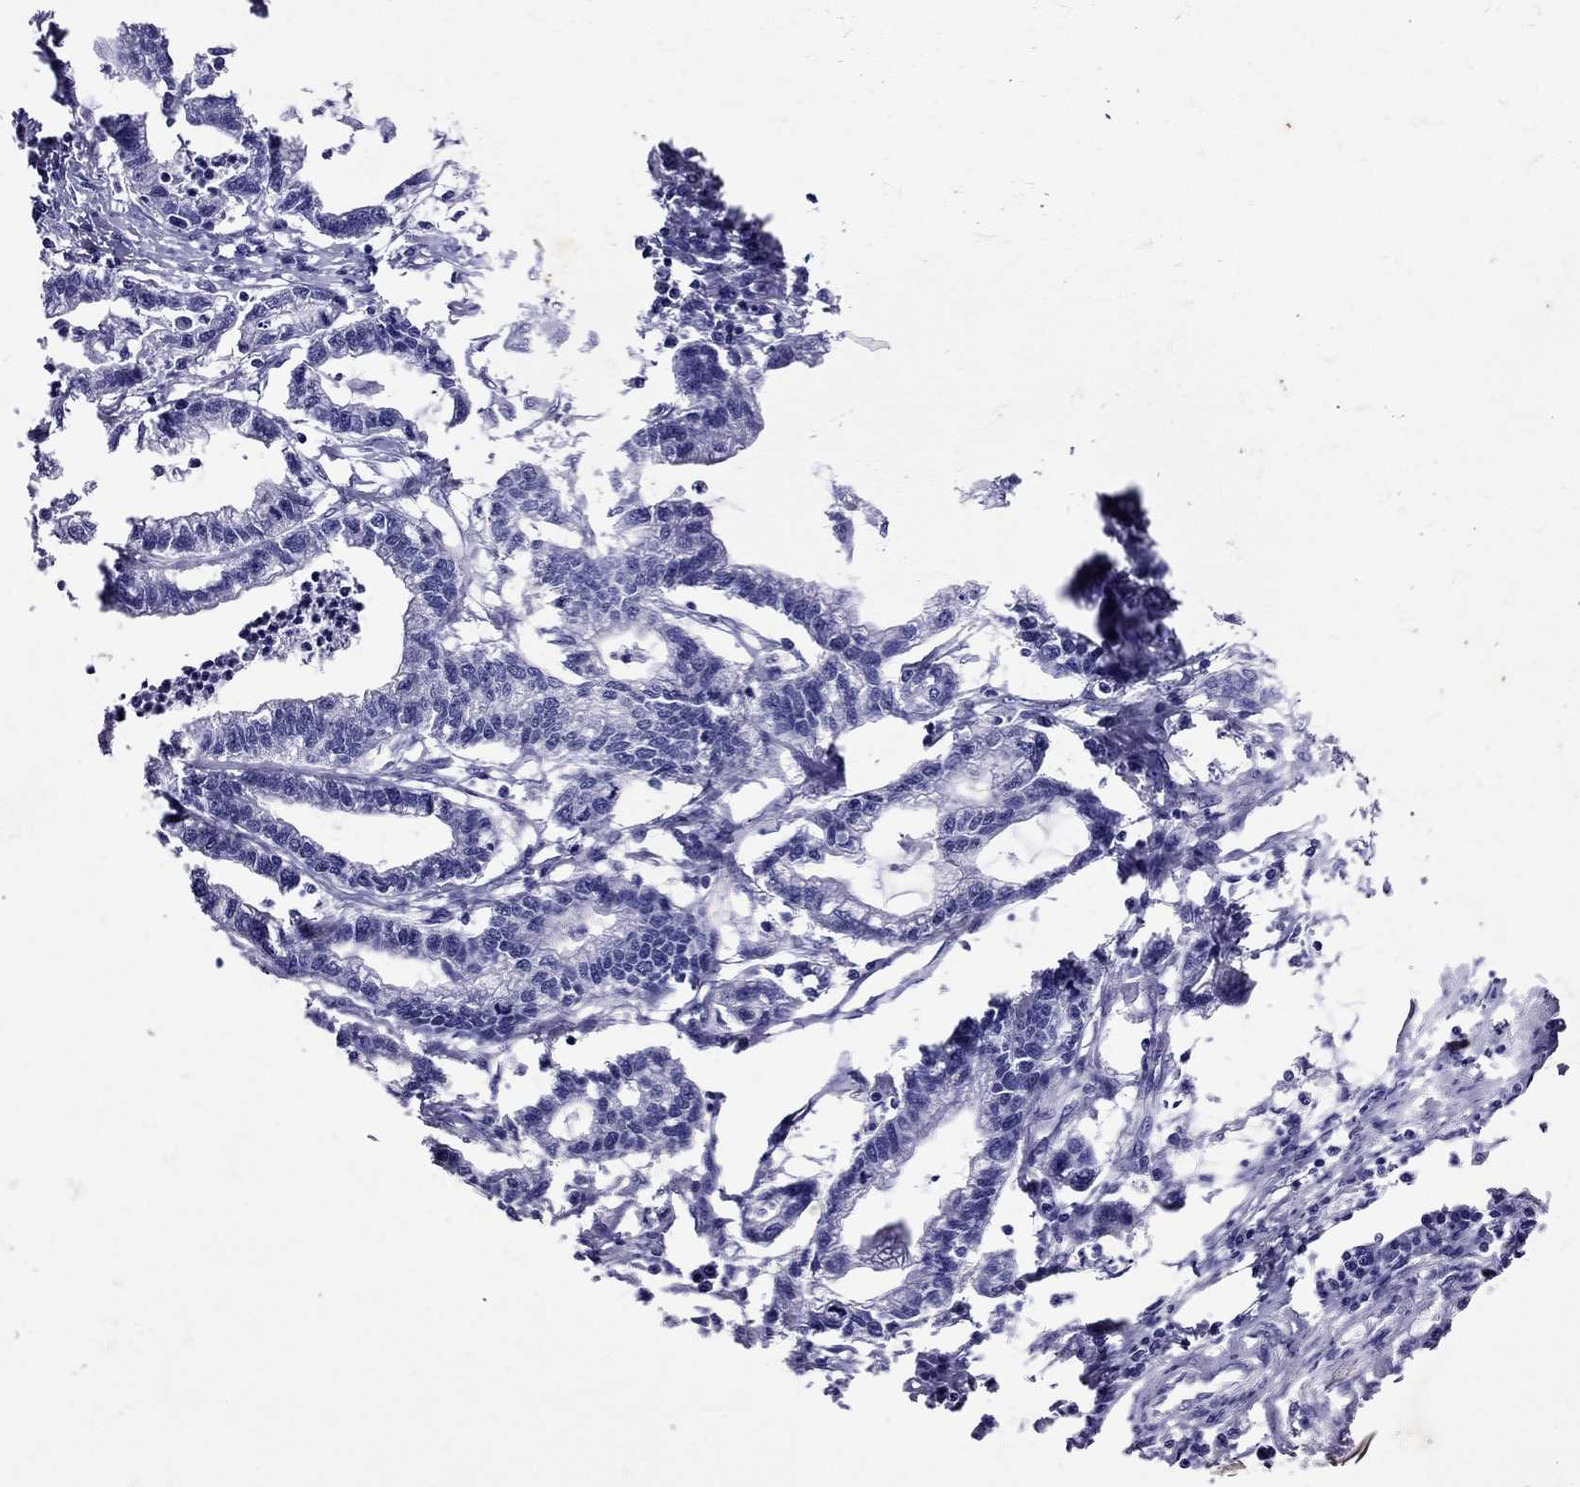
{"staining": {"intensity": "negative", "quantity": "none", "location": "none"}, "tissue": "stomach cancer", "cell_type": "Tumor cells", "image_type": "cancer", "snomed": [{"axis": "morphology", "description": "Adenocarcinoma, NOS"}, {"axis": "topography", "description": "Stomach"}], "caption": "Immunohistochemistry (IHC) histopathology image of adenocarcinoma (stomach) stained for a protein (brown), which reveals no expression in tumor cells.", "gene": "AVP", "patient": {"sex": "male", "age": 83}}